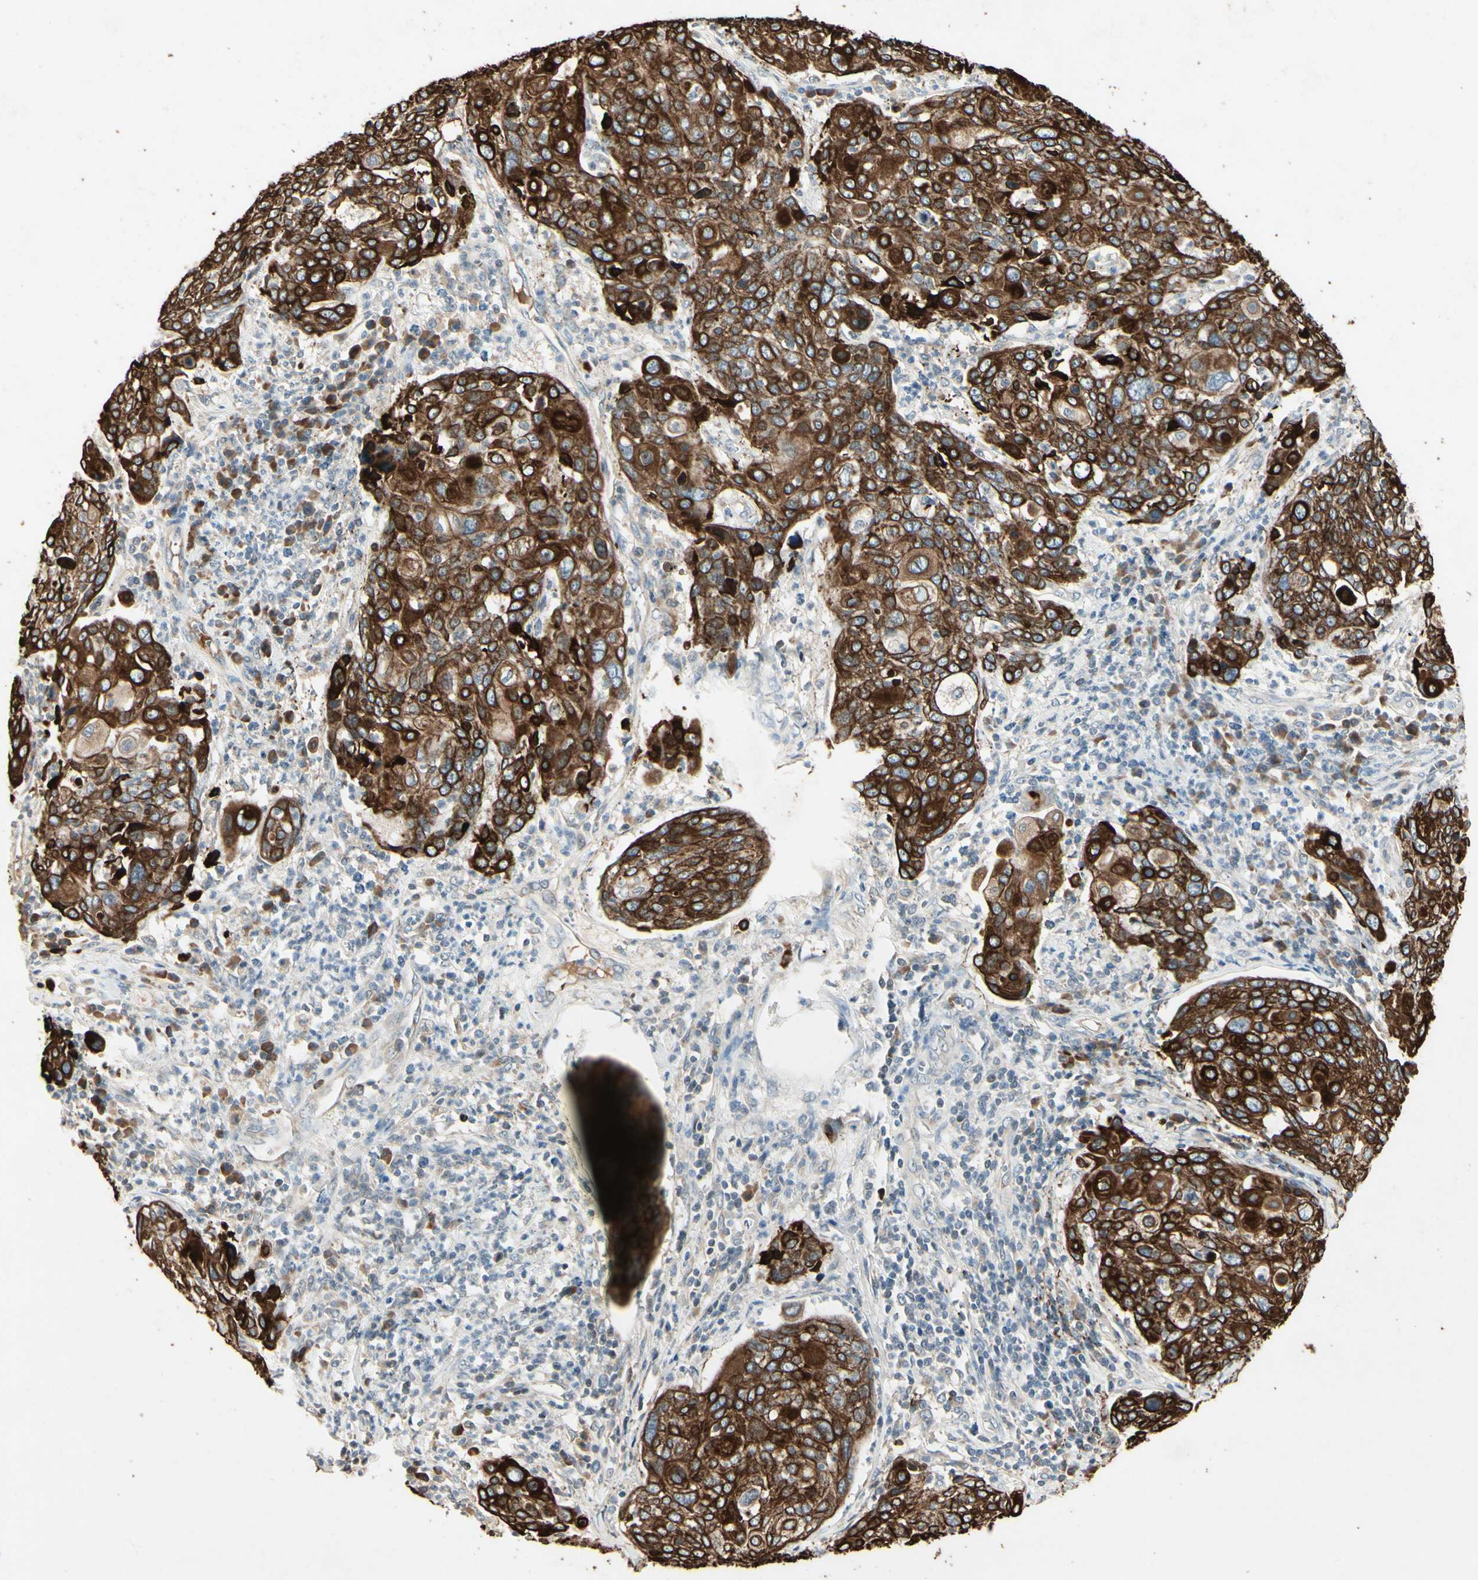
{"staining": {"intensity": "strong", "quantity": ">75%", "location": "cytoplasmic/membranous"}, "tissue": "cervical cancer", "cell_type": "Tumor cells", "image_type": "cancer", "snomed": [{"axis": "morphology", "description": "Squamous cell carcinoma, NOS"}, {"axis": "topography", "description": "Cervix"}], "caption": "This is a photomicrograph of immunohistochemistry (IHC) staining of cervical cancer, which shows strong positivity in the cytoplasmic/membranous of tumor cells.", "gene": "SKIL", "patient": {"sex": "female", "age": 40}}